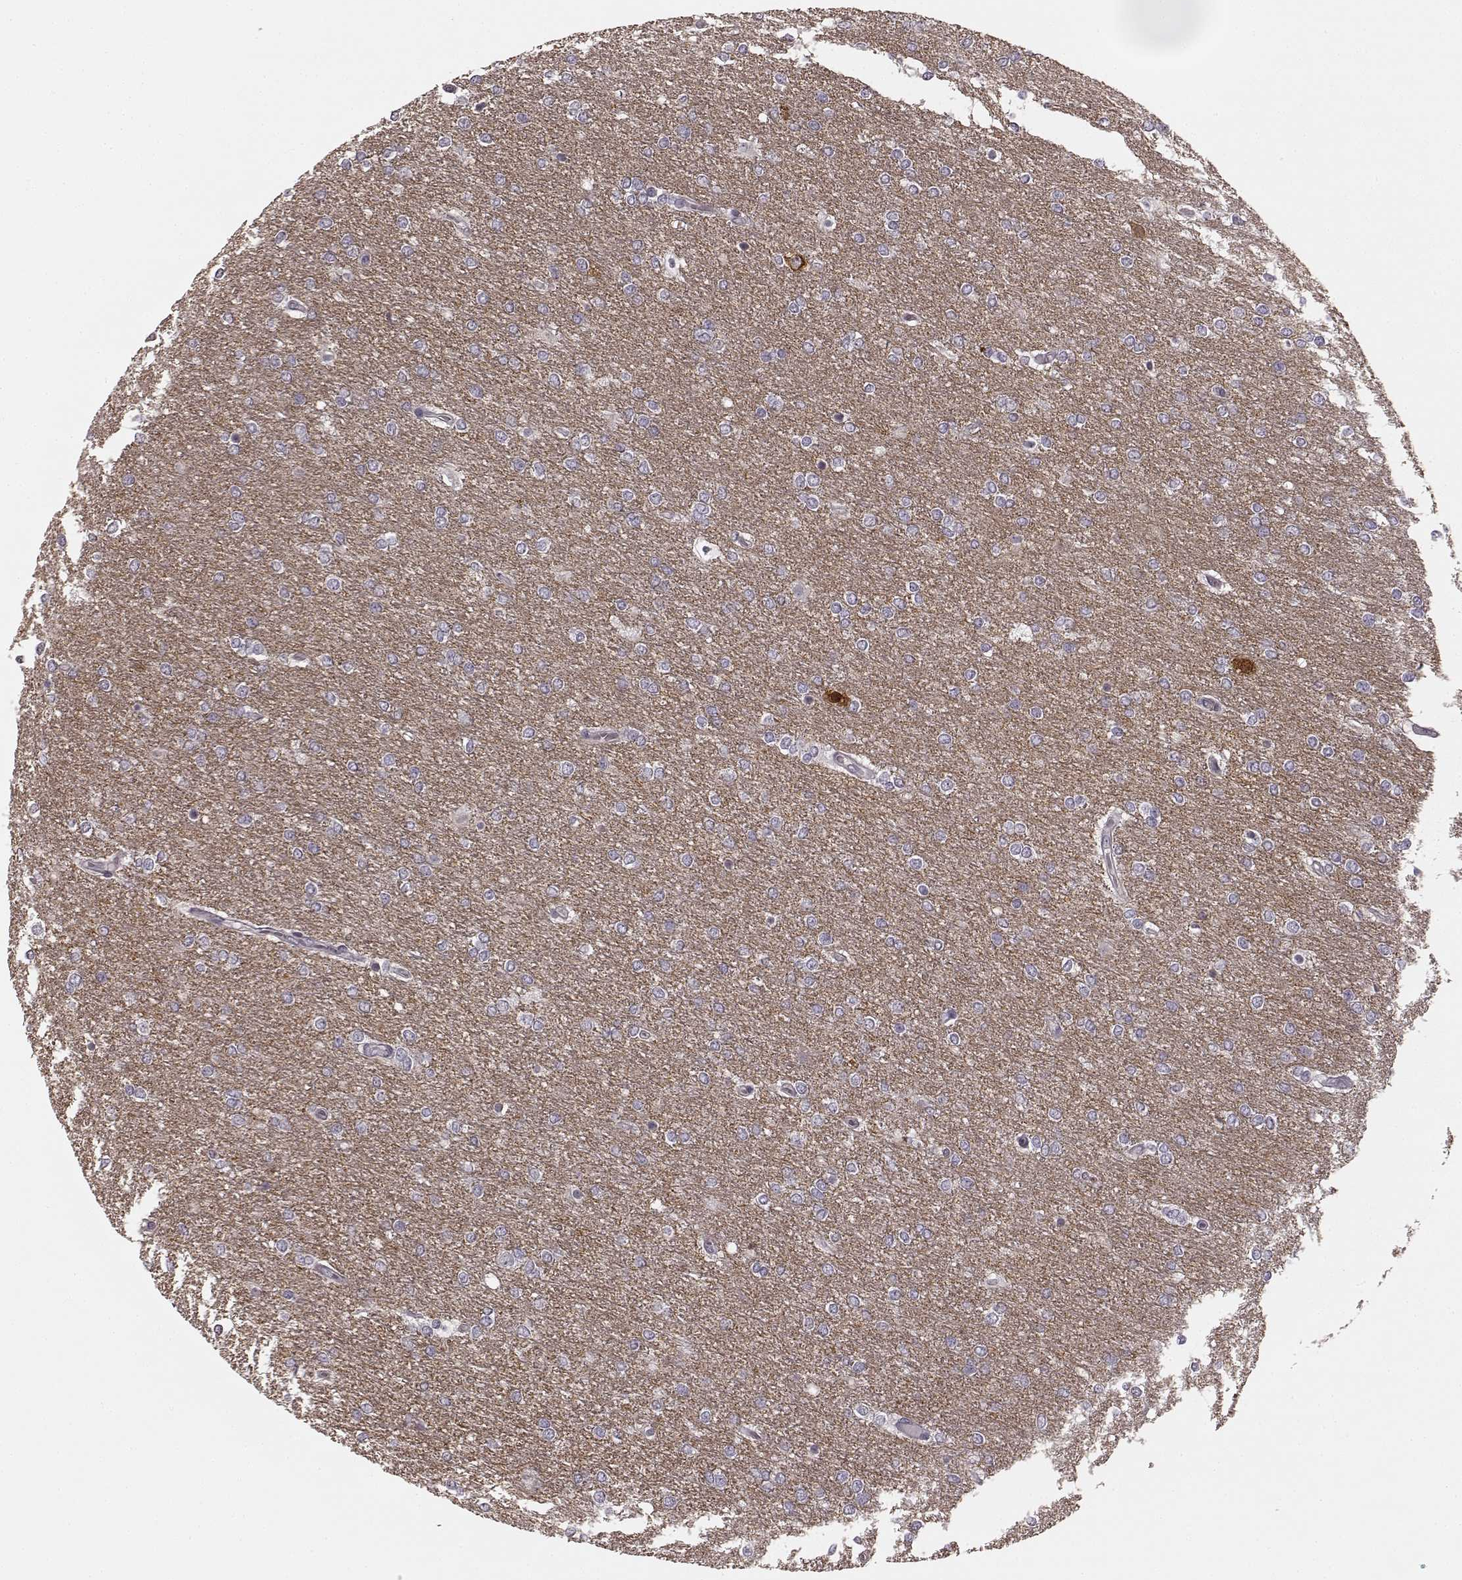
{"staining": {"intensity": "negative", "quantity": "none", "location": "none"}, "tissue": "glioma", "cell_type": "Tumor cells", "image_type": "cancer", "snomed": [{"axis": "morphology", "description": "Glioma, malignant, High grade"}, {"axis": "topography", "description": "Brain"}], "caption": "Histopathology image shows no significant protein expression in tumor cells of glioma.", "gene": "PRKCE", "patient": {"sex": "female", "age": 61}}